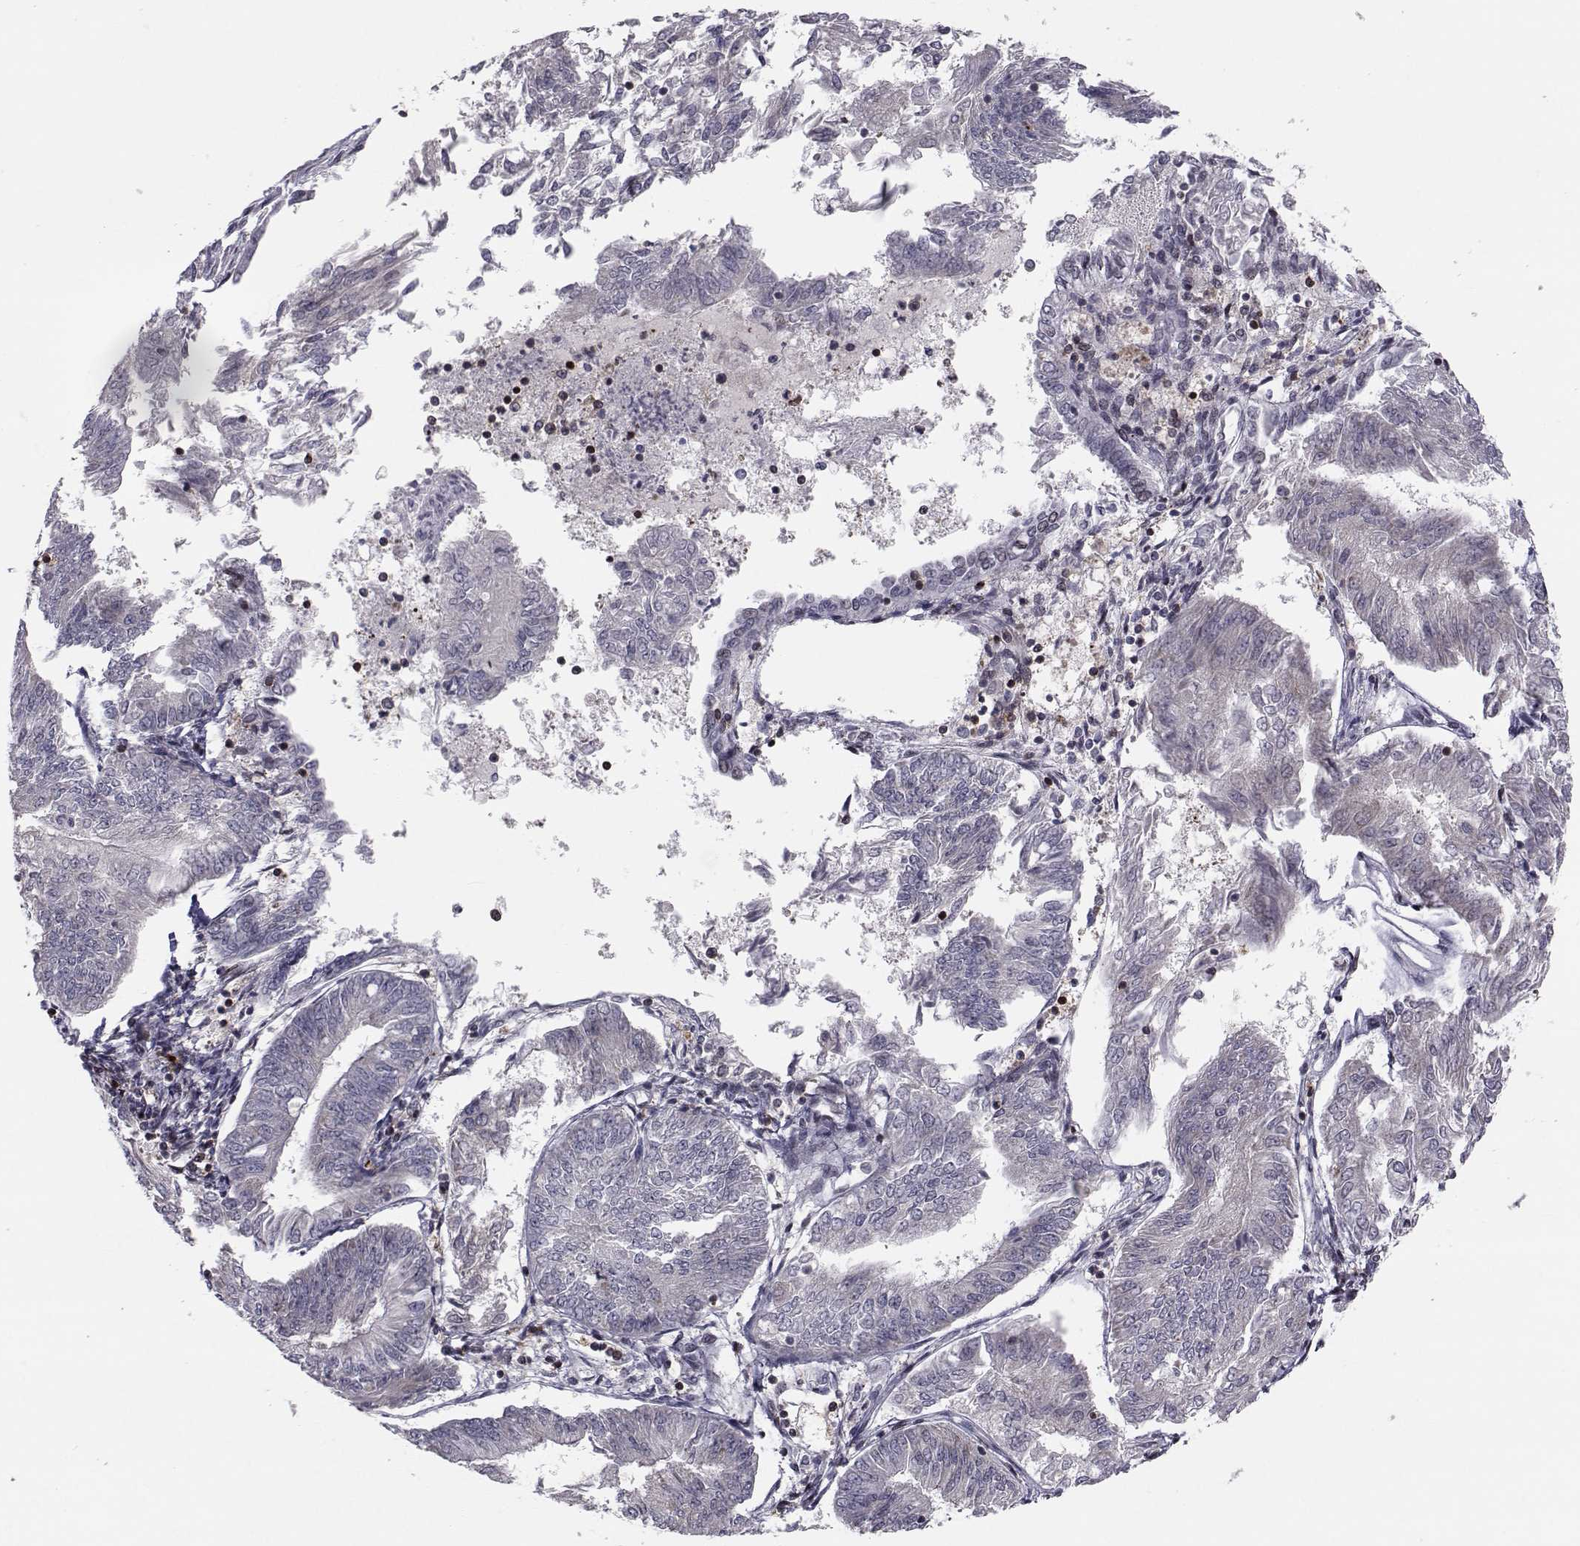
{"staining": {"intensity": "negative", "quantity": "none", "location": "none"}, "tissue": "endometrial cancer", "cell_type": "Tumor cells", "image_type": "cancer", "snomed": [{"axis": "morphology", "description": "Adenocarcinoma, NOS"}, {"axis": "topography", "description": "Endometrium"}], "caption": "Tumor cells show no significant staining in endometrial cancer.", "gene": "PCP4L1", "patient": {"sex": "female", "age": 58}}